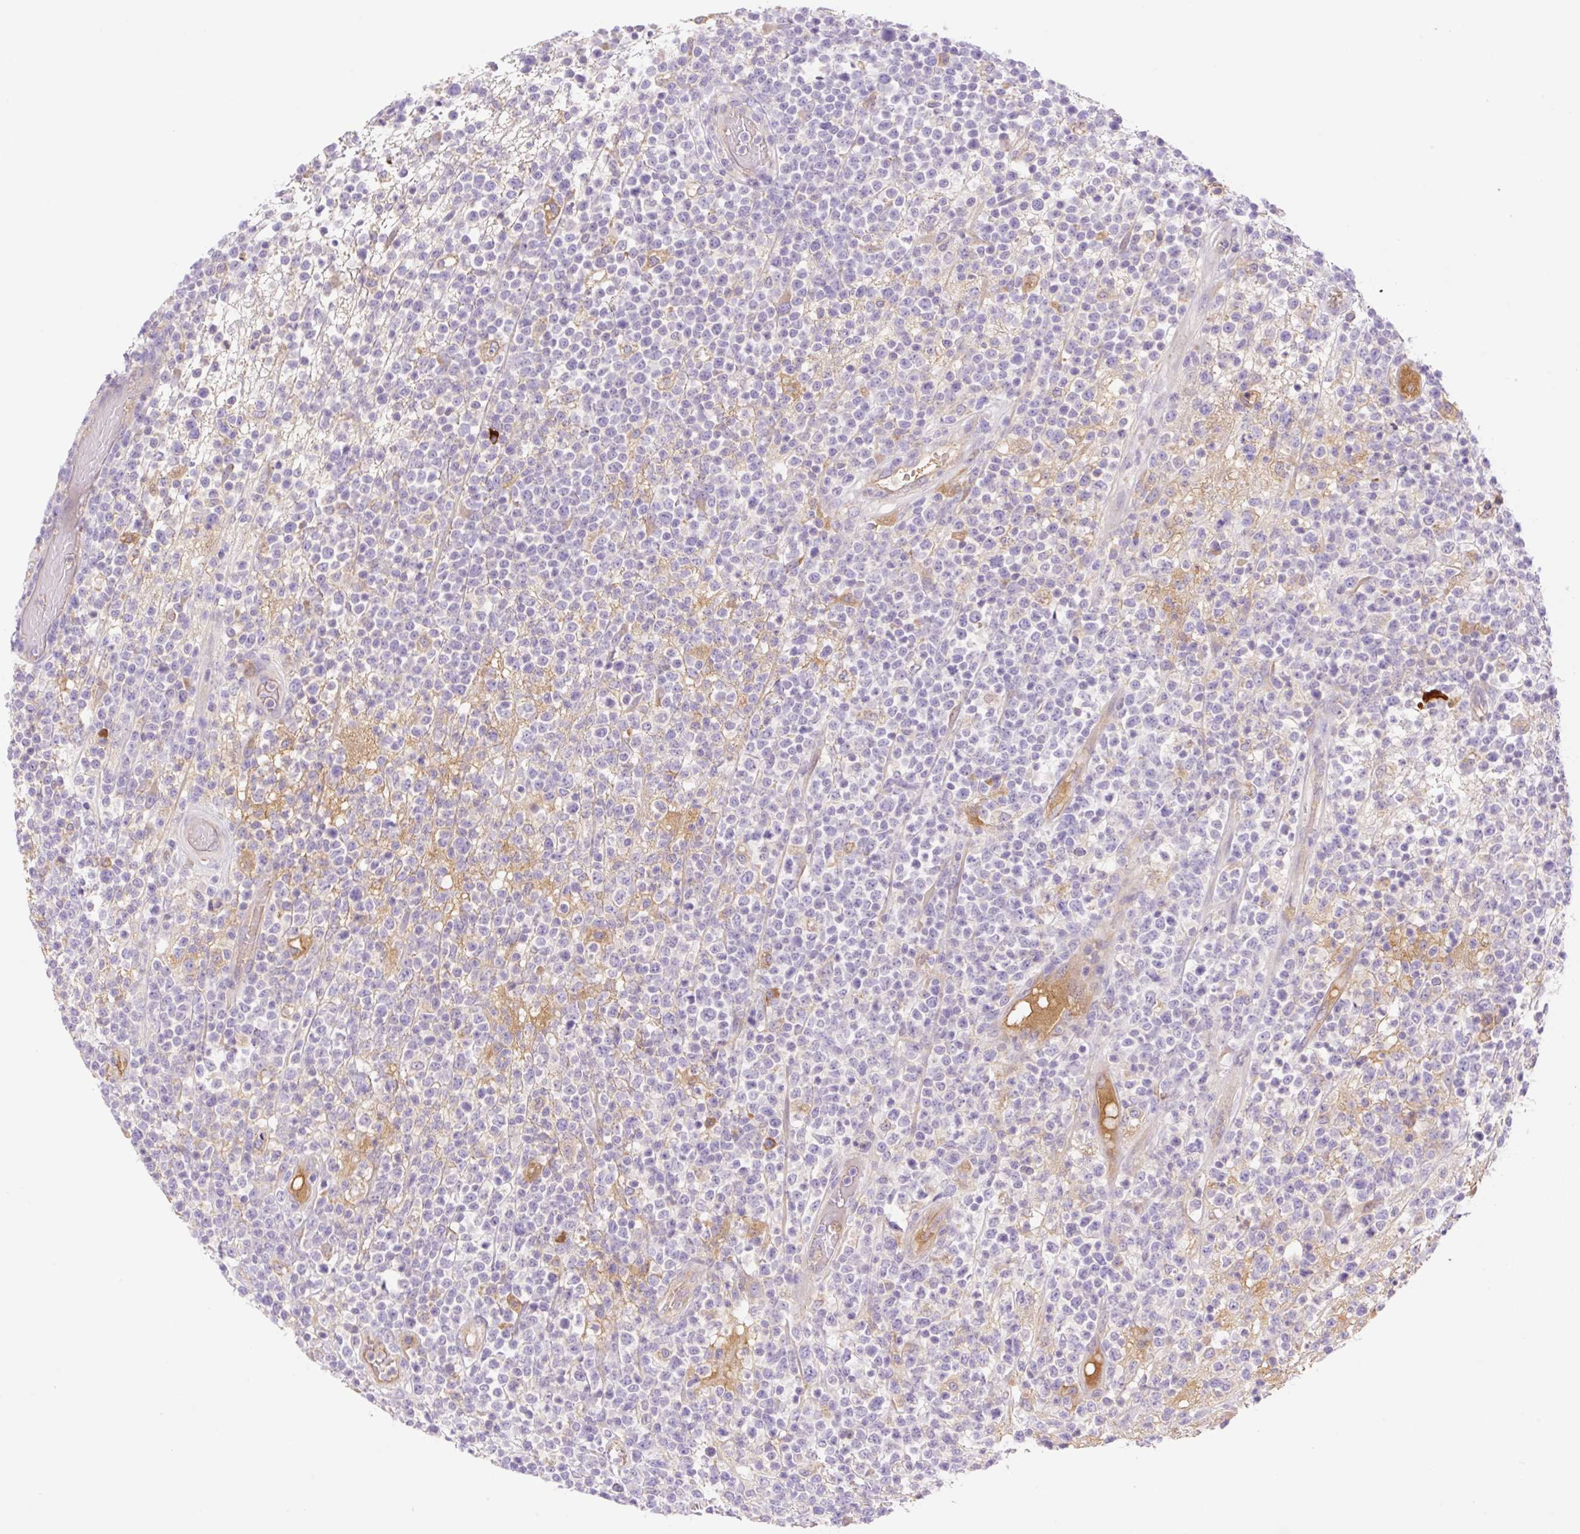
{"staining": {"intensity": "negative", "quantity": "none", "location": "none"}, "tissue": "lymphoma", "cell_type": "Tumor cells", "image_type": "cancer", "snomed": [{"axis": "morphology", "description": "Malignant lymphoma, non-Hodgkin's type, High grade"}, {"axis": "topography", "description": "Colon"}], "caption": "Tumor cells are negative for brown protein staining in lymphoma.", "gene": "DENND5A", "patient": {"sex": "female", "age": 53}}